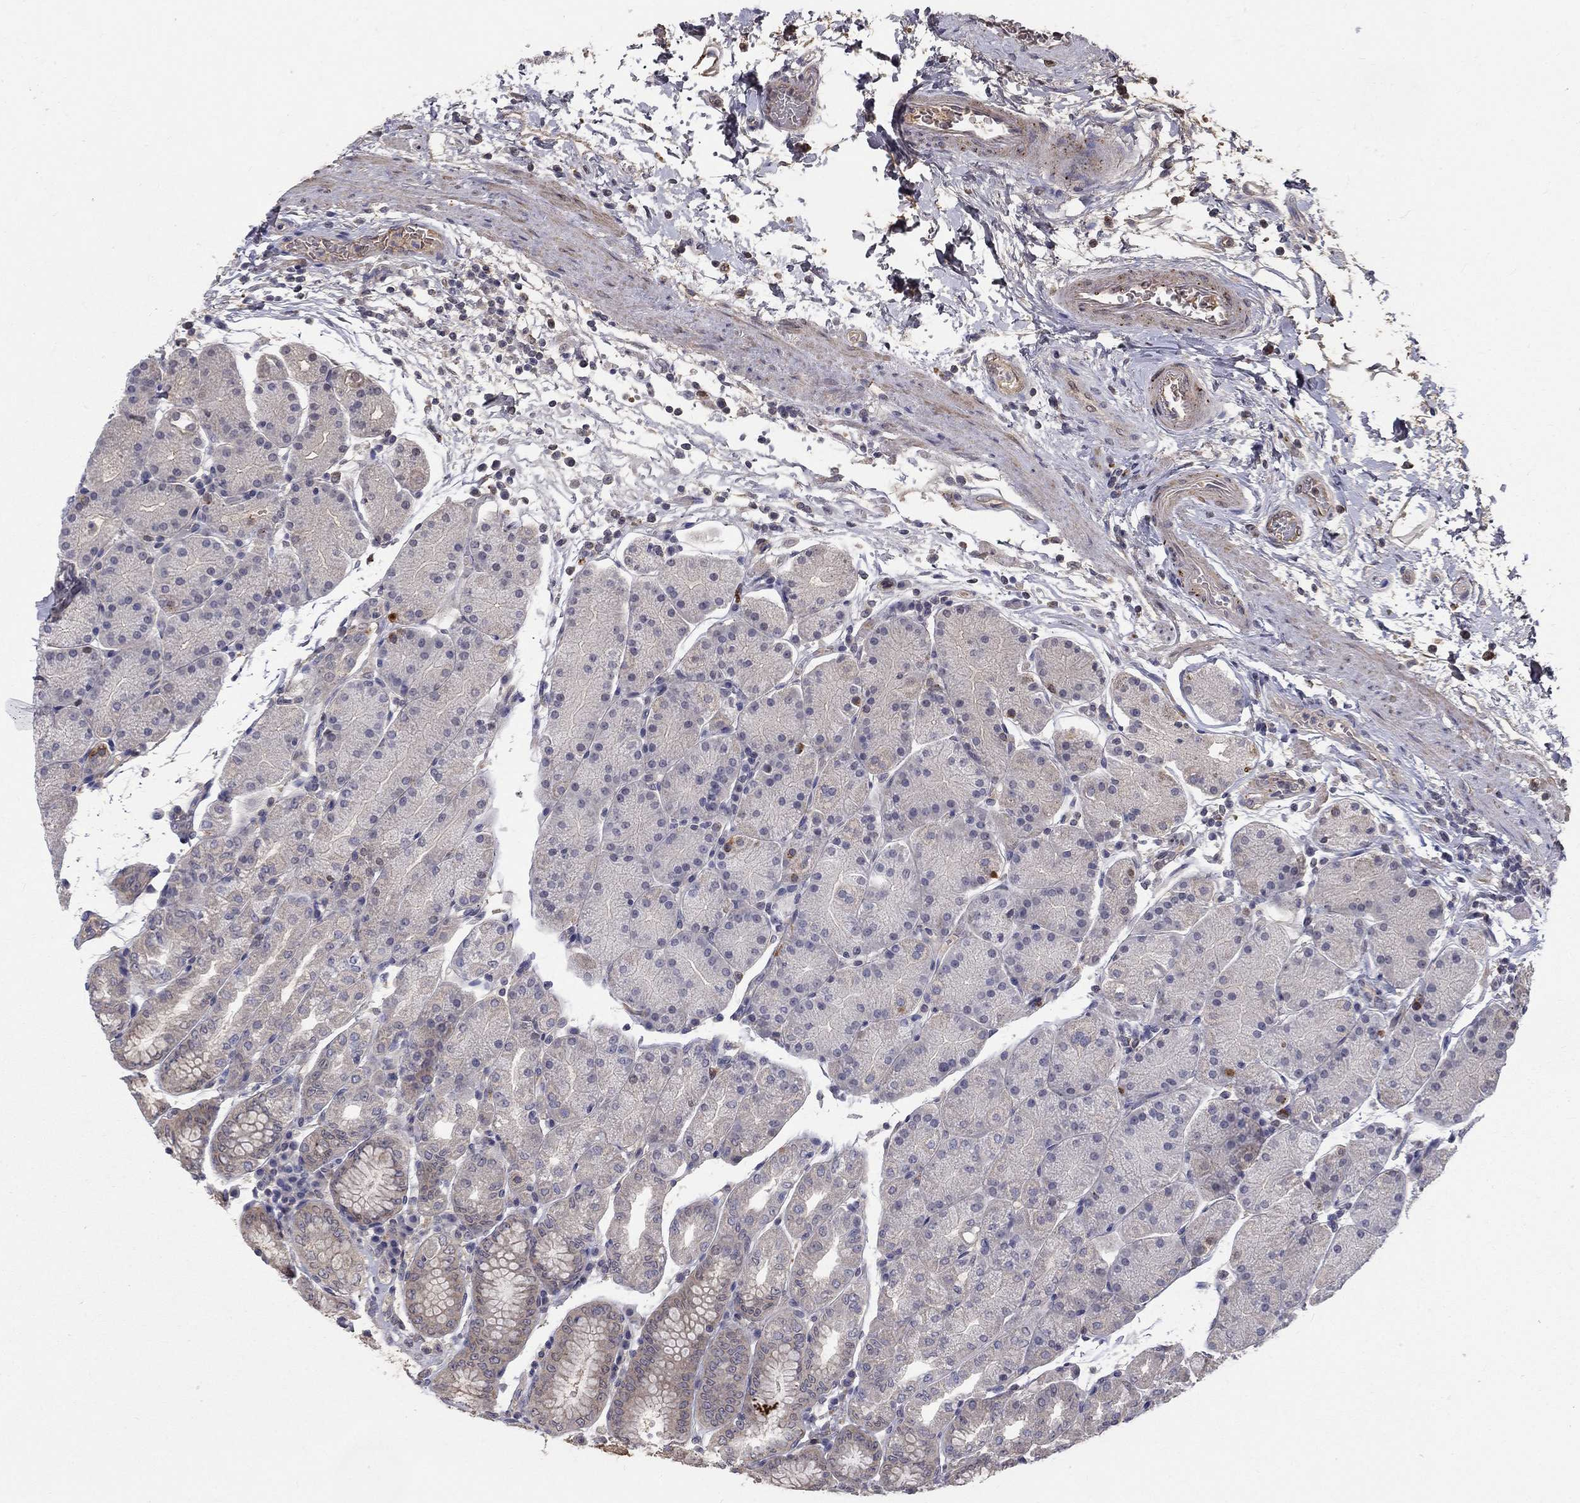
{"staining": {"intensity": "moderate", "quantity": "<25%", "location": "cytoplasmic/membranous,nuclear"}, "tissue": "stomach", "cell_type": "Glandular cells", "image_type": "normal", "snomed": [{"axis": "morphology", "description": "Normal tissue, NOS"}, {"axis": "topography", "description": "Stomach"}], "caption": "IHC of unremarkable stomach displays low levels of moderate cytoplasmic/membranous,nuclear expression in about <25% of glandular cells. The protein is shown in brown color, while the nuclei are stained blue.", "gene": "EPDR1", "patient": {"sex": "male", "age": 54}}